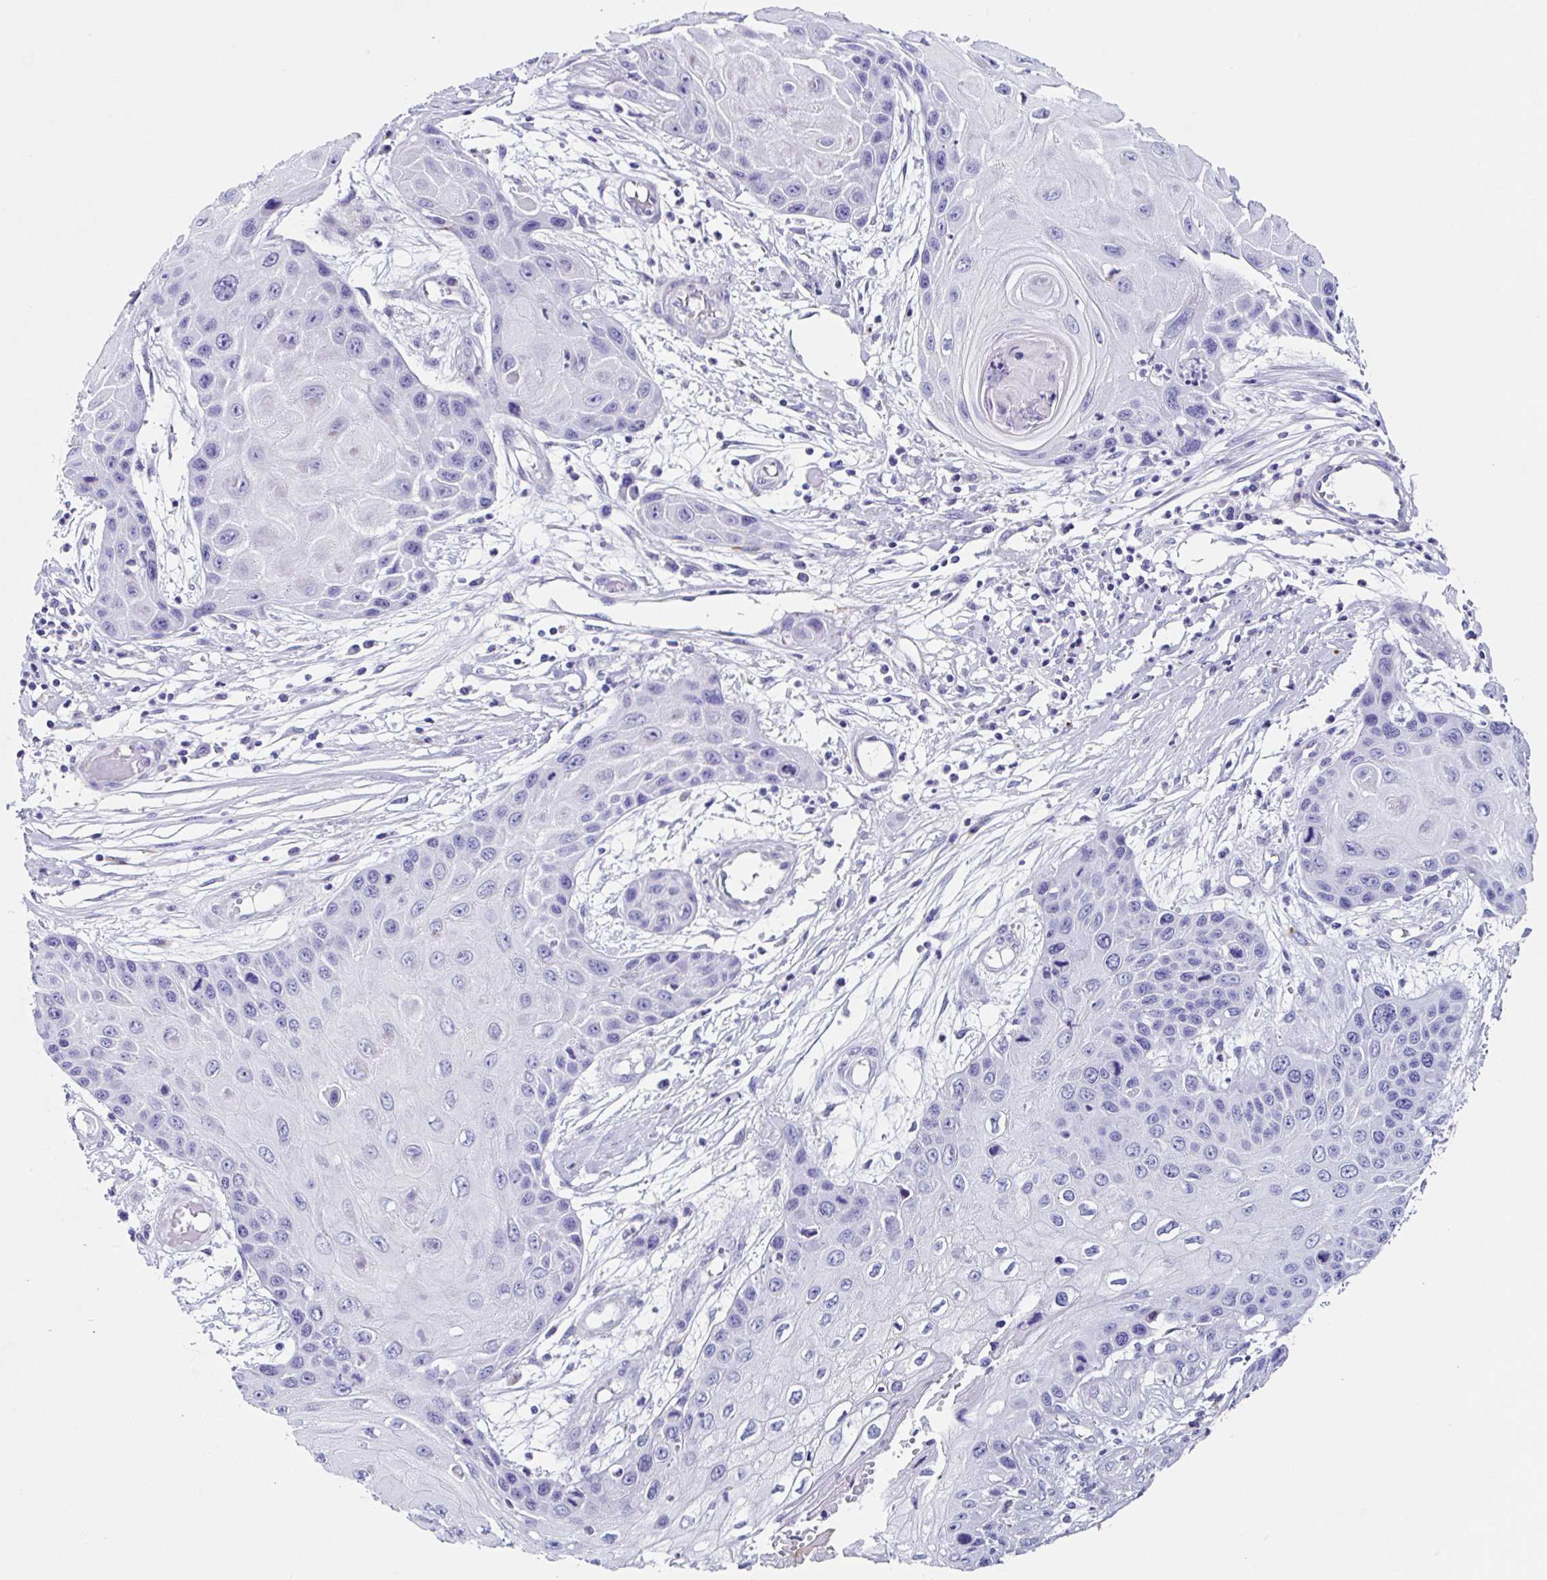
{"staining": {"intensity": "negative", "quantity": "none", "location": "none"}, "tissue": "skin cancer", "cell_type": "Tumor cells", "image_type": "cancer", "snomed": [{"axis": "morphology", "description": "Squamous cell carcinoma, NOS"}, {"axis": "topography", "description": "Skin"}, {"axis": "topography", "description": "Vulva"}], "caption": "This is an immunohistochemistry (IHC) histopathology image of squamous cell carcinoma (skin). There is no positivity in tumor cells.", "gene": "TMPRSS11E", "patient": {"sex": "female", "age": 44}}